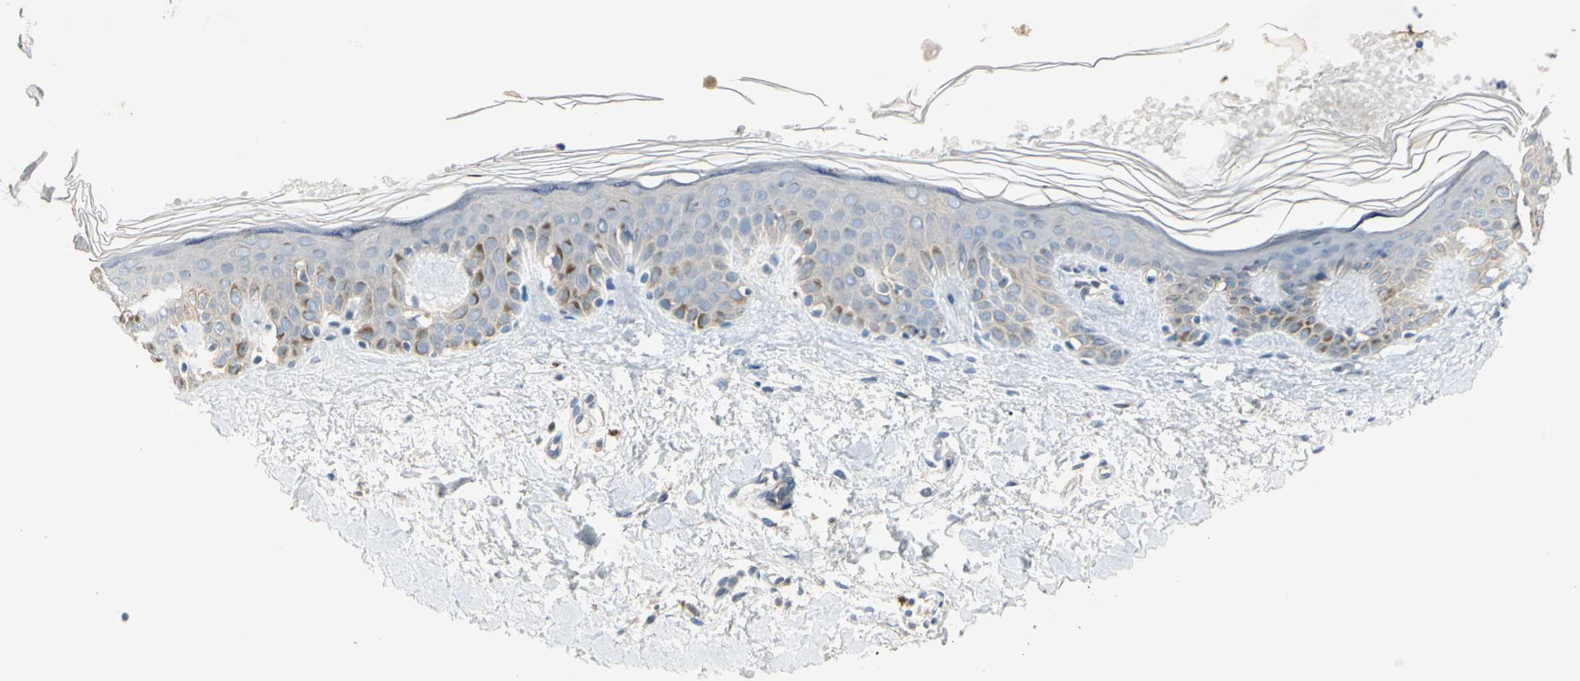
{"staining": {"intensity": "negative", "quantity": "none", "location": "none"}, "tissue": "skin", "cell_type": "Fibroblasts", "image_type": "normal", "snomed": [{"axis": "morphology", "description": "Normal tissue, NOS"}, {"axis": "topography", "description": "Skin"}], "caption": "The image displays no staining of fibroblasts in unremarkable skin. The staining is performed using DAB brown chromogen with nuclei counter-stained in using hematoxylin.", "gene": "PRSS21", "patient": {"sex": "male", "age": 67}}